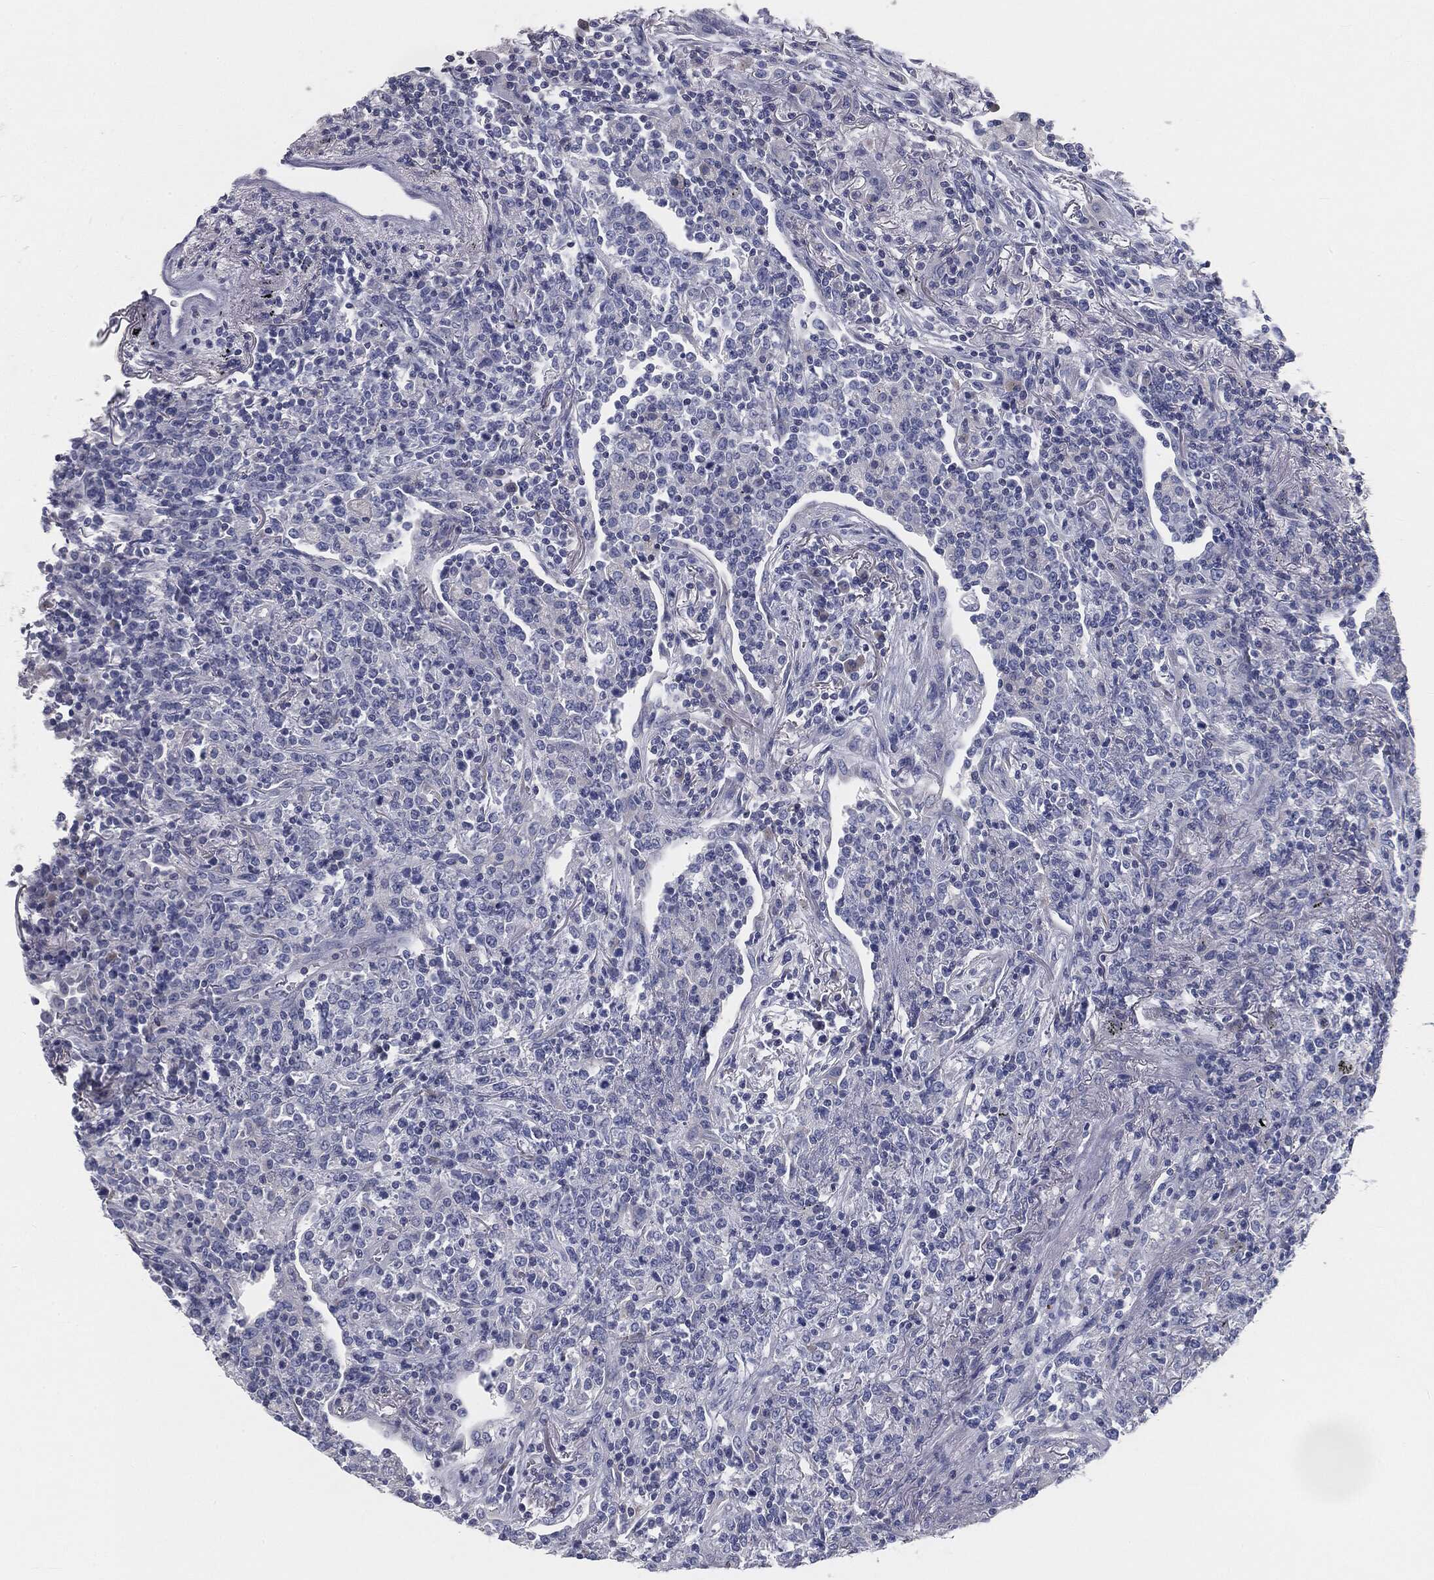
{"staining": {"intensity": "negative", "quantity": "none", "location": "none"}, "tissue": "lymphoma", "cell_type": "Tumor cells", "image_type": "cancer", "snomed": [{"axis": "morphology", "description": "Malignant lymphoma, non-Hodgkin's type, High grade"}, {"axis": "topography", "description": "Lung"}], "caption": "High power microscopy photomicrograph of an immunohistochemistry (IHC) micrograph of lymphoma, revealing no significant positivity in tumor cells.", "gene": "CAV3", "patient": {"sex": "male", "age": 79}}